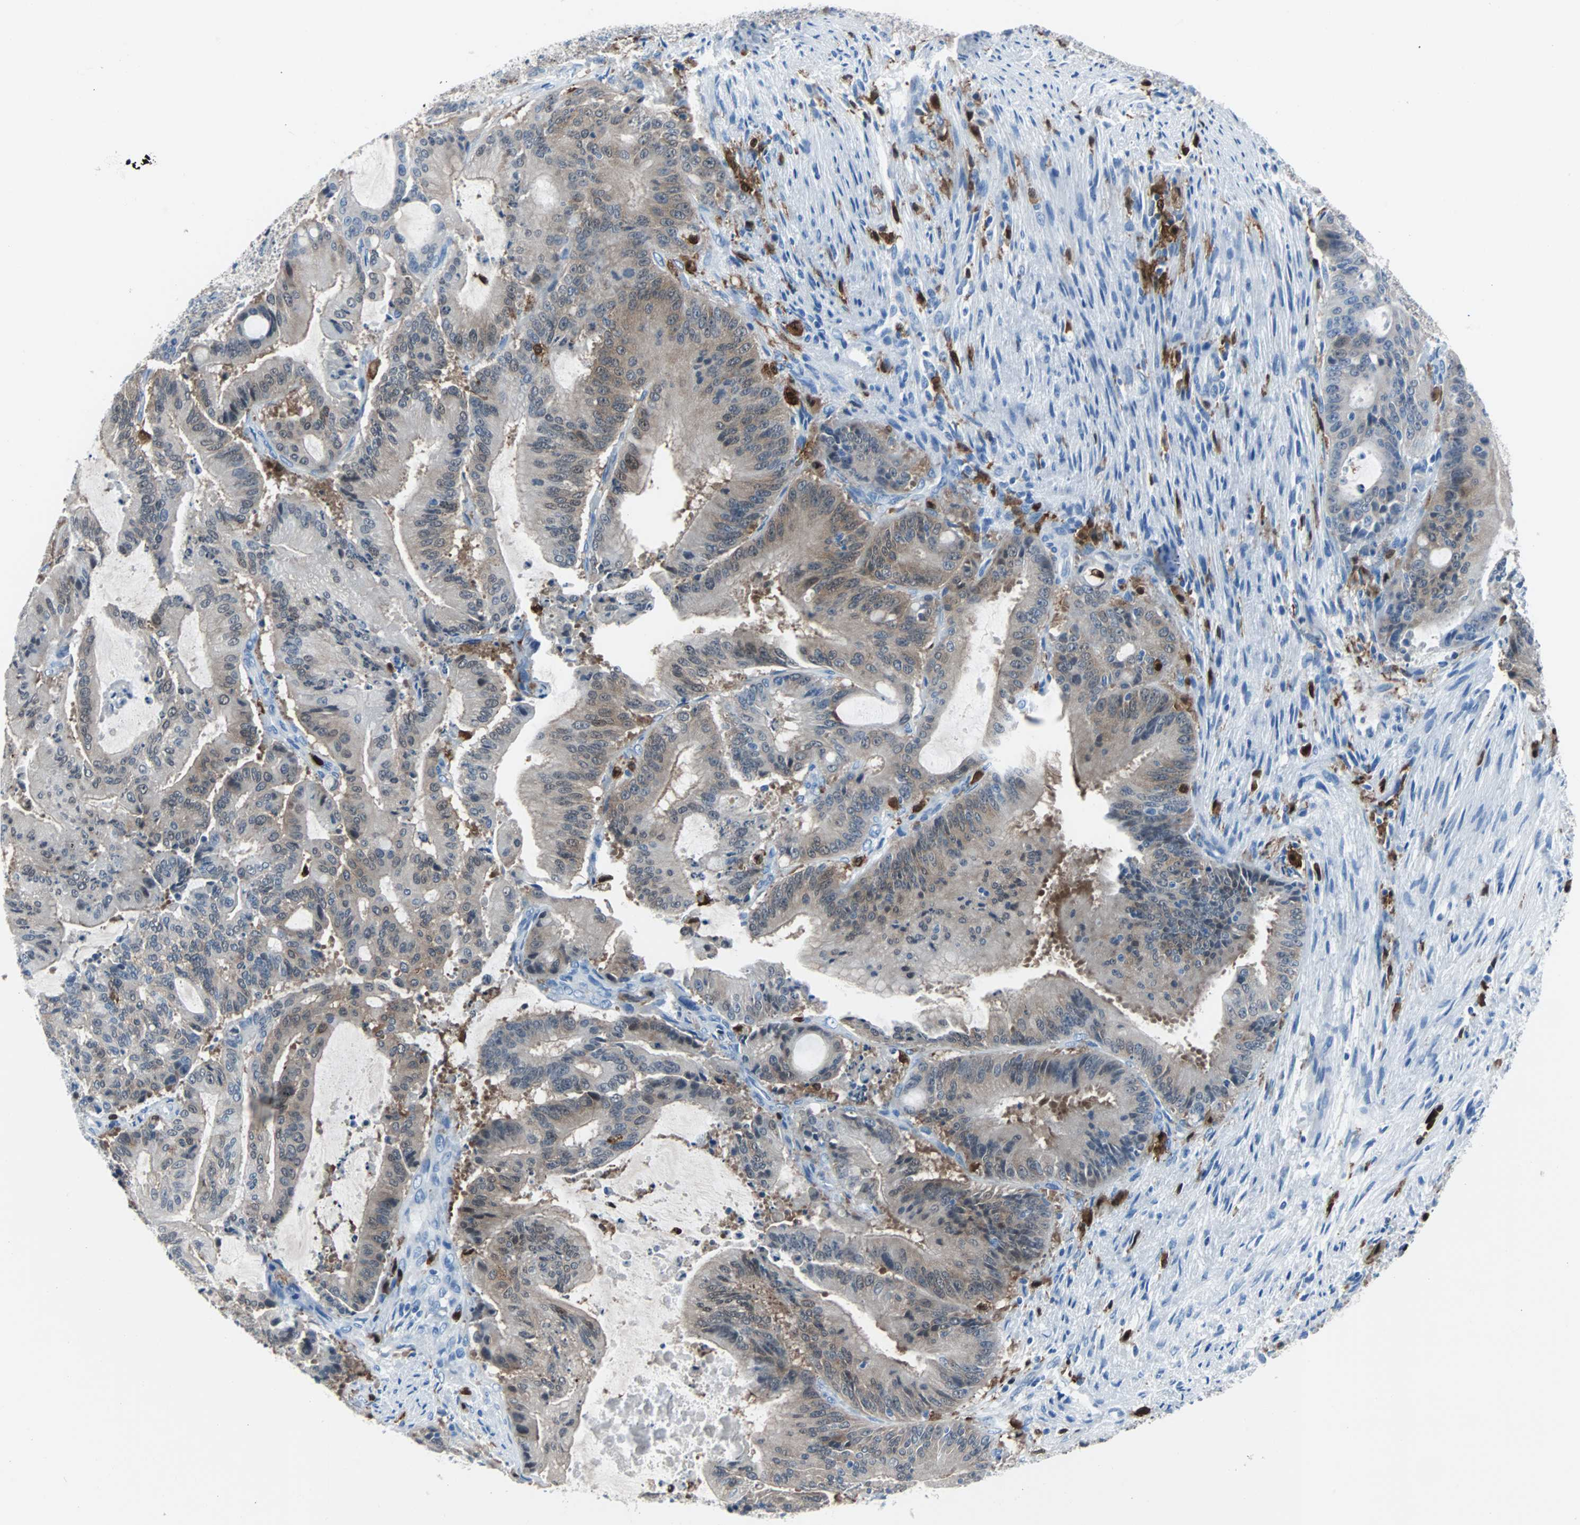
{"staining": {"intensity": "moderate", "quantity": "25%-75%", "location": "cytoplasmic/membranous"}, "tissue": "liver cancer", "cell_type": "Tumor cells", "image_type": "cancer", "snomed": [{"axis": "morphology", "description": "Cholangiocarcinoma"}, {"axis": "topography", "description": "Liver"}], "caption": "A high-resolution image shows IHC staining of liver cancer, which displays moderate cytoplasmic/membranous expression in approximately 25%-75% of tumor cells.", "gene": "SYK", "patient": {"sex": "female", "age": 73}}